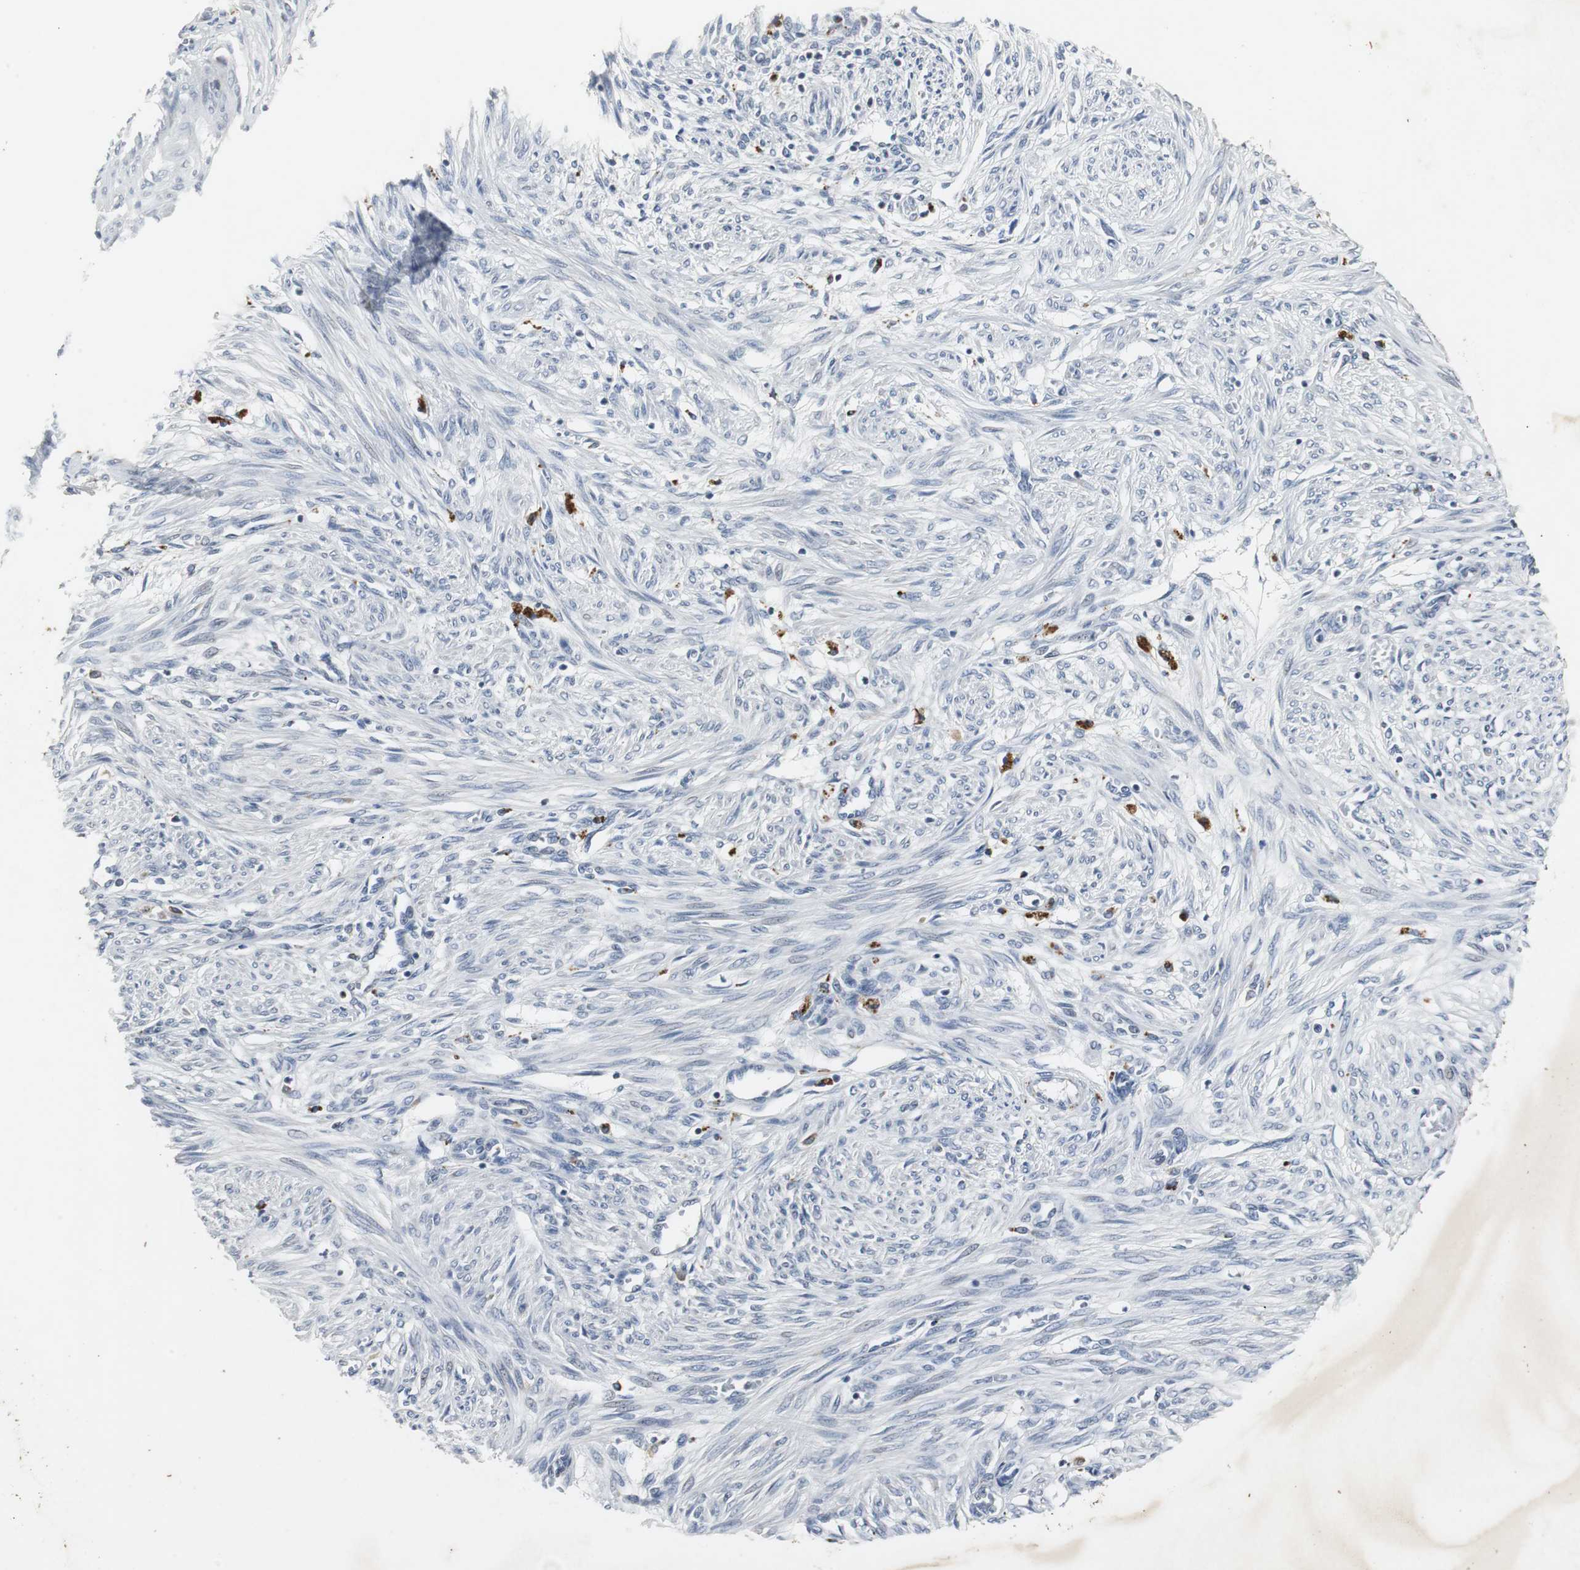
{"staining": {"intensity": "negative", "quantity": "none", "location": "none"}, "tissue": "endometrium", "cell_type": "Cells in endometrial stroma", "image_type": "normal", "snomed": [{"axis": "morphology", "description": "Normal tissue, NOS"}, {"axis": "topography", "description": "Endometrium"}], "caption": "Cells in endometrial stroma show no significant expression in normal endometrium. (DAB (3,3'-diaminobenzidine) immunohistochemistry, high magnification).", "gene": "NLGN1", "patient": {"sex": "female", "age": 72}}